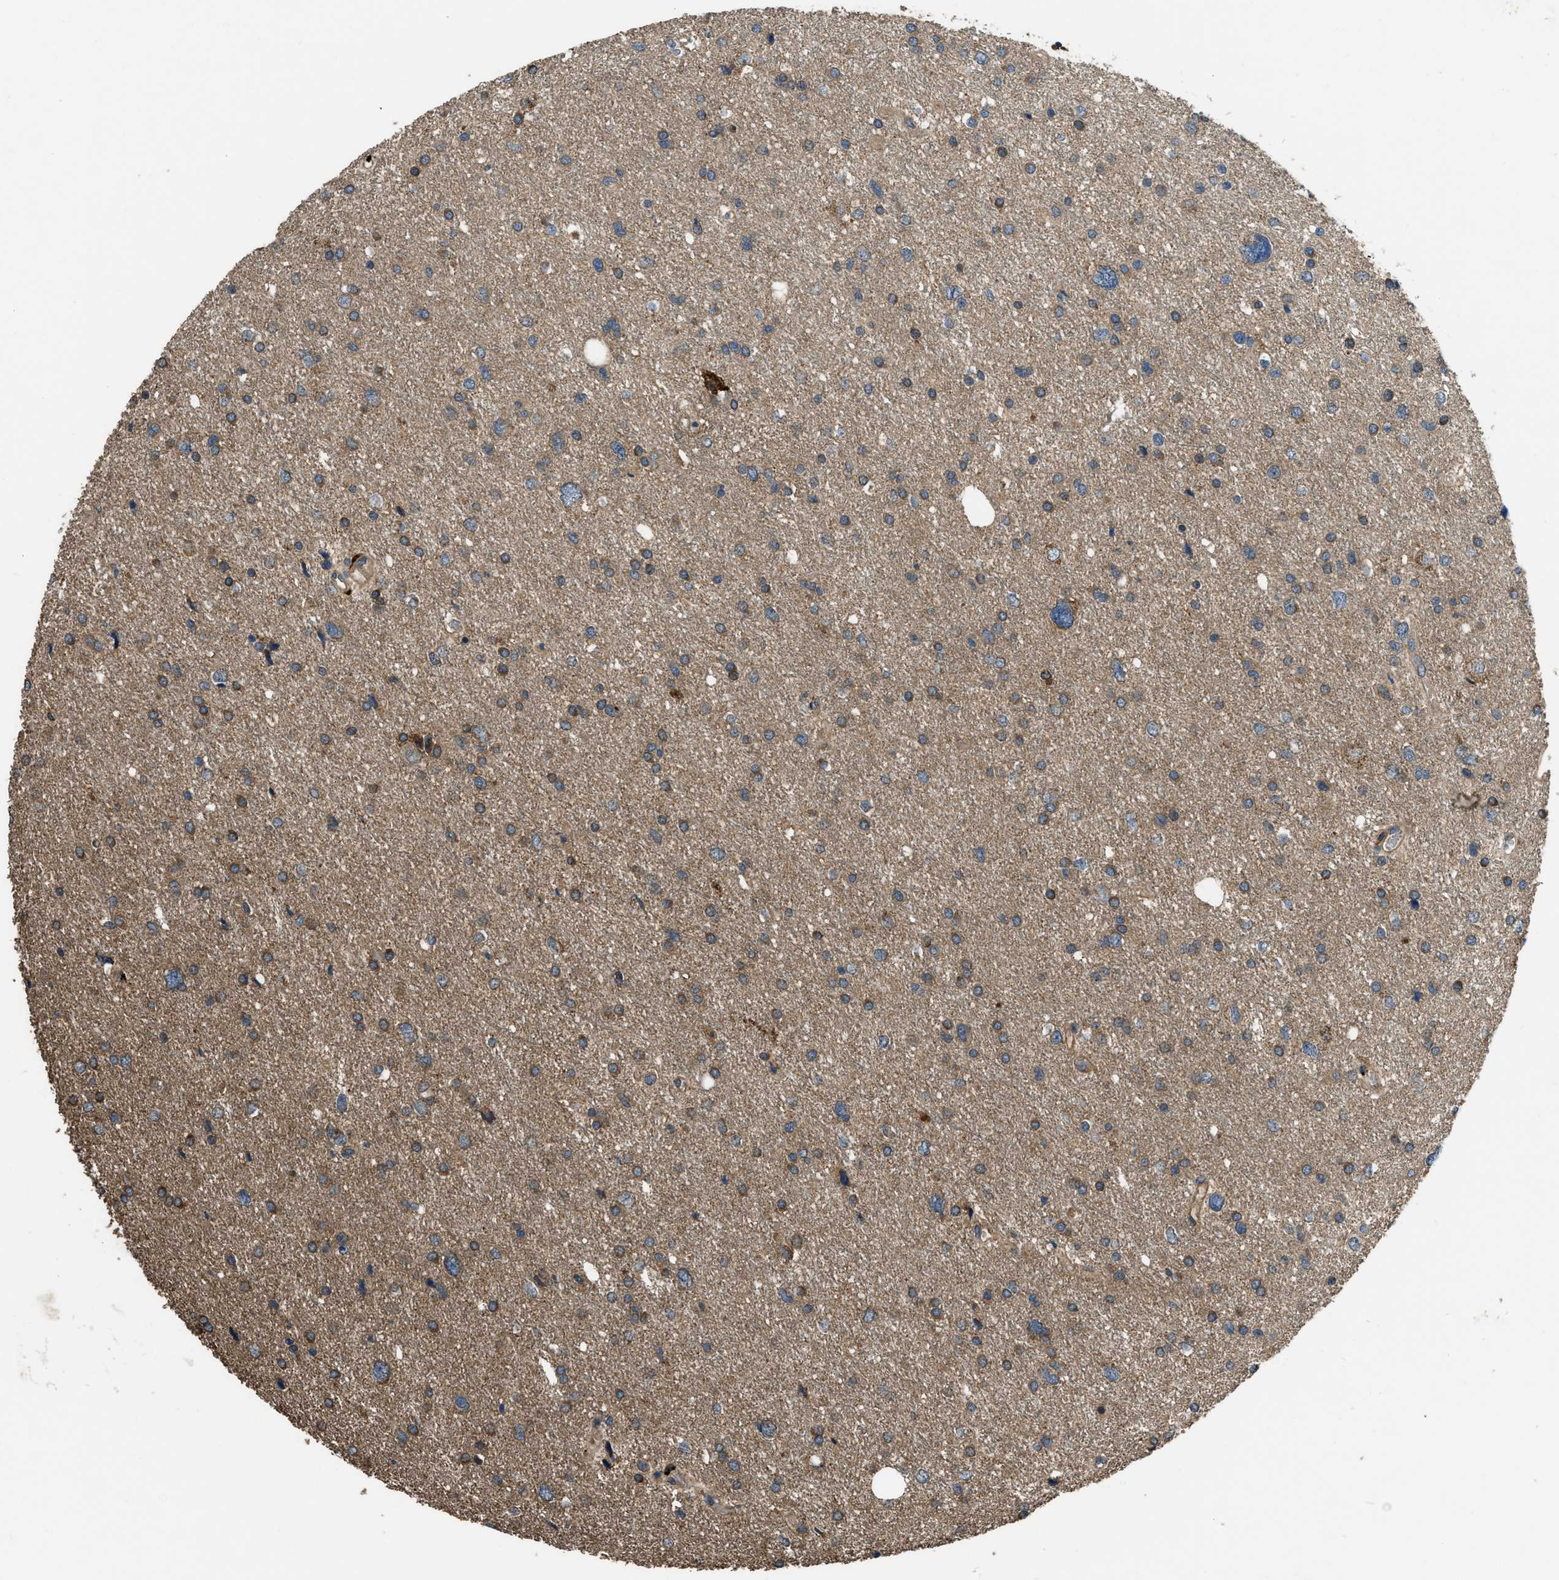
{"staining": {"intensity": "moderate", "quantity": ">75%", "location": "cytoplasmic/membranous"}, "tissue": "glioma", "cell_type": "Tumor cells", "image_type": "cancer", "snomed": [{"axis": "morphology", "description": "Glioma, malignant, Low grade"}, {"axis": "topography", "description": "Brain"}], "caption": "The histopathology image exhibits staining of malignant glioma (low-grade), revealing moderate cytoplasmic/membranous protein expression (brown color) within tumor cells.", "gene": "GGH", "patient": {"sex": "female", "age": 37}}